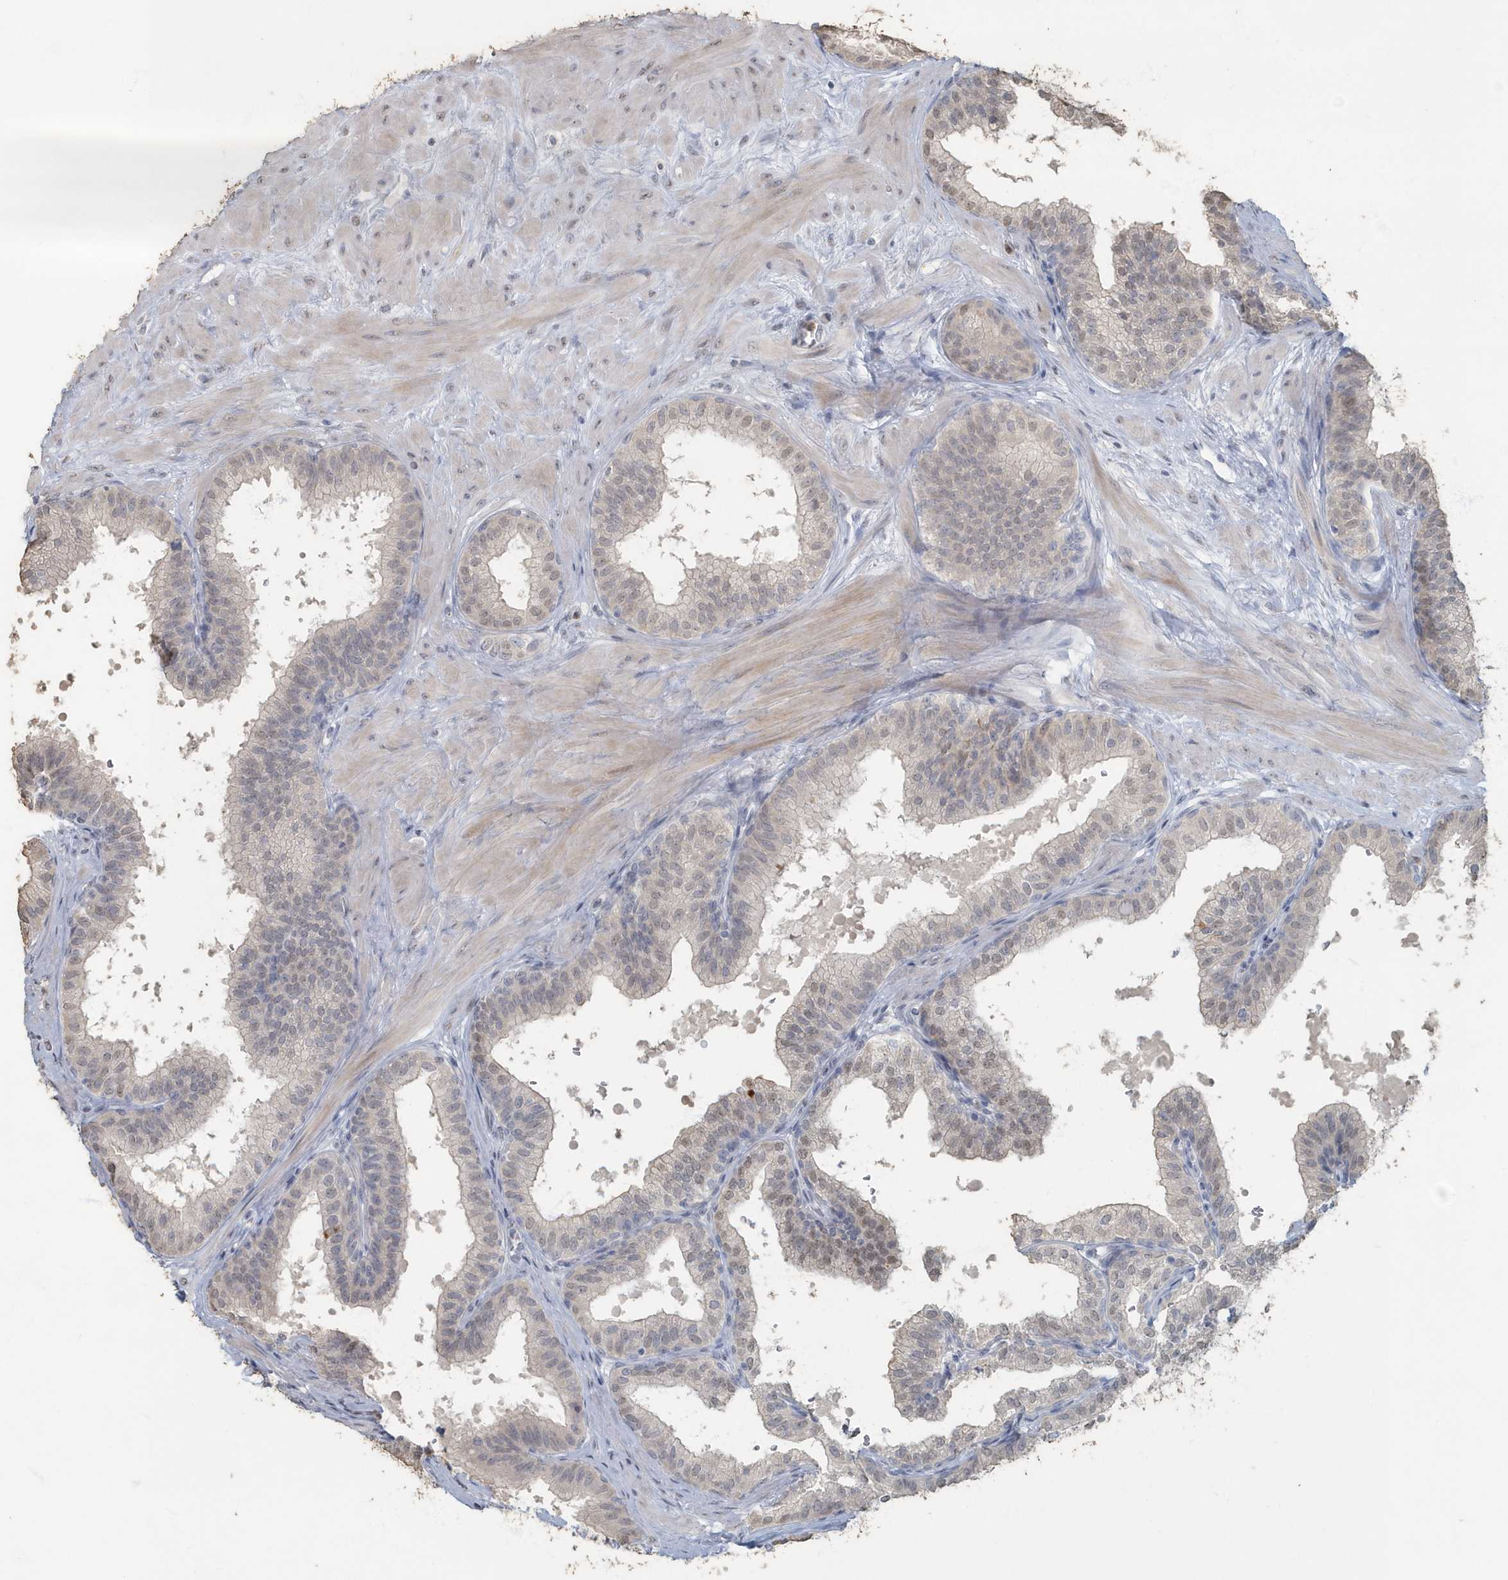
{"staining": {"intensity": "weak", "quantity": "<25%", "location": "nuclear"}, "tissue": "prostate", "cell_type": "Glandular cells", "image_type": "normal", "snomed": [{"axis": "morphology", "description": "Normal tissue, NOS"}, {"axis": "topography", "description": "Prostate"}], "caption": "Immunohistochemistry photomicrograph of benign prostate stained for a protein (brown), which shows no positivity in glandular cells. Nuclei are stained in blue.", "gene": "MYOT", "patient": {"sex": "male", "age": 60}}